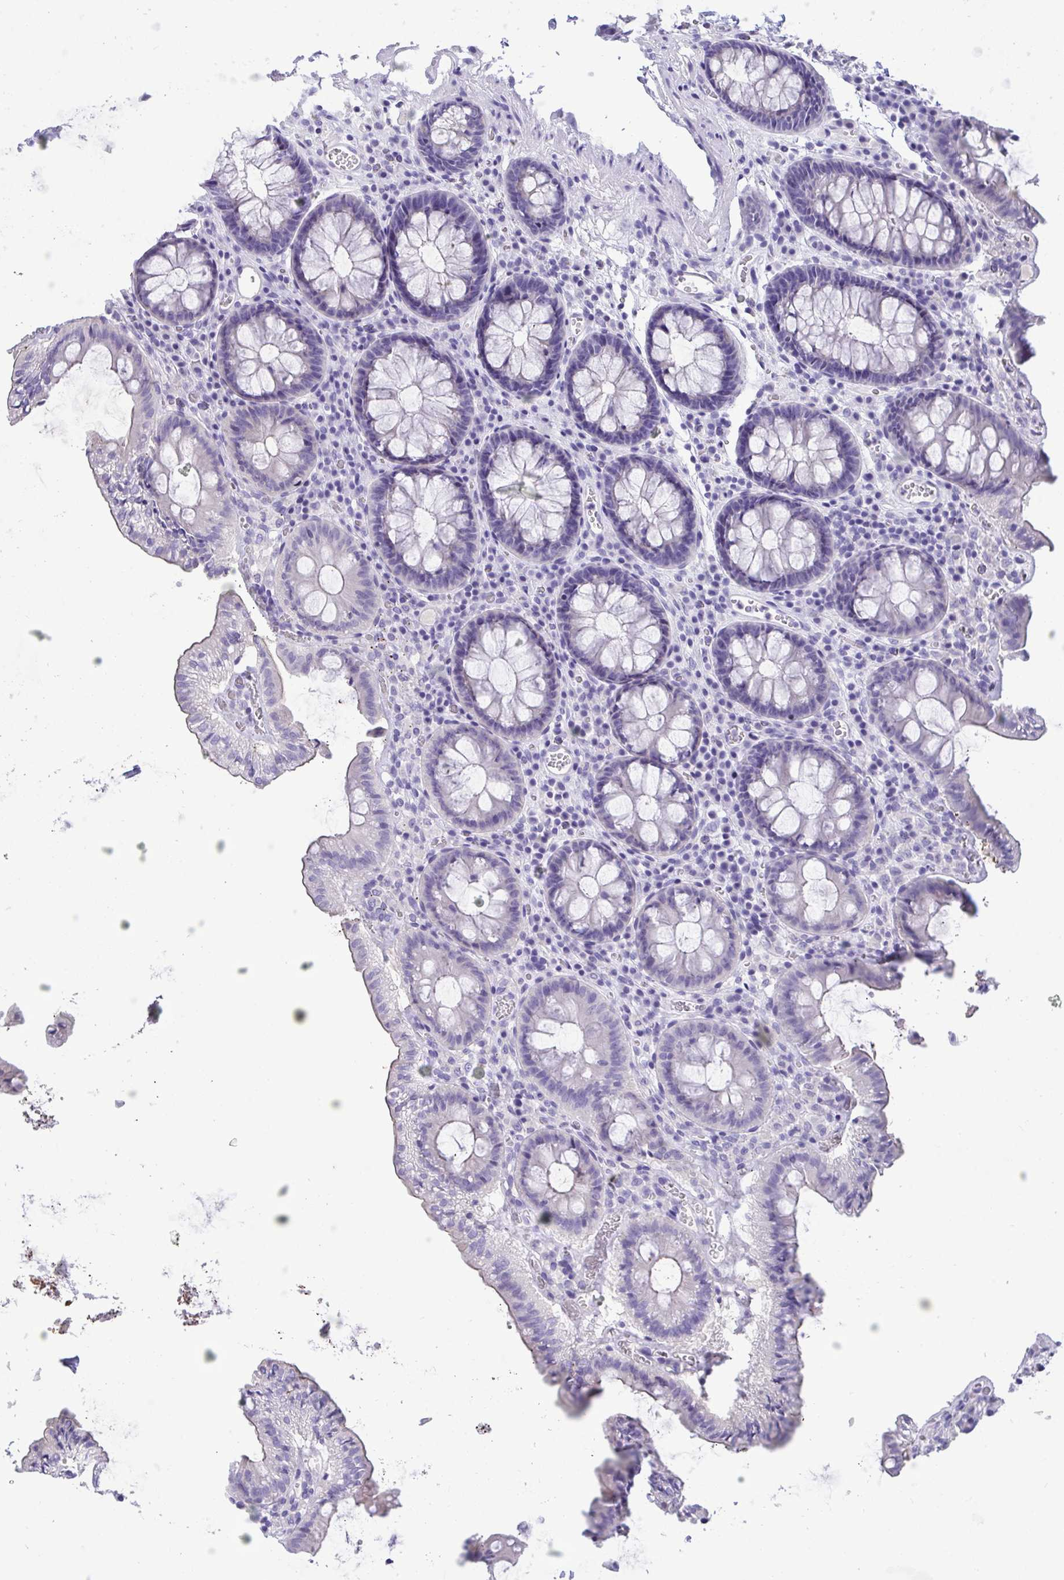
{"staining": {"intensity": "negative", "quantity": "none", "location": "none"}, "tissue": "colon", "cell_type": "Endothelial cells", "image_type": "normal", "snomed": [{"axis": "morphology", "description": "Normal tissue, NOS"}, {"axis": "topography", "description": "Colon"}, {"axis": "topography", "description": "Peripheral nerve tissue"}], "caption": "IHC of unremarkable colon reveals no positivity in endothelial cells.", "gene": "TMCO5A", "patient": {"sex": "male", "age": 84}}